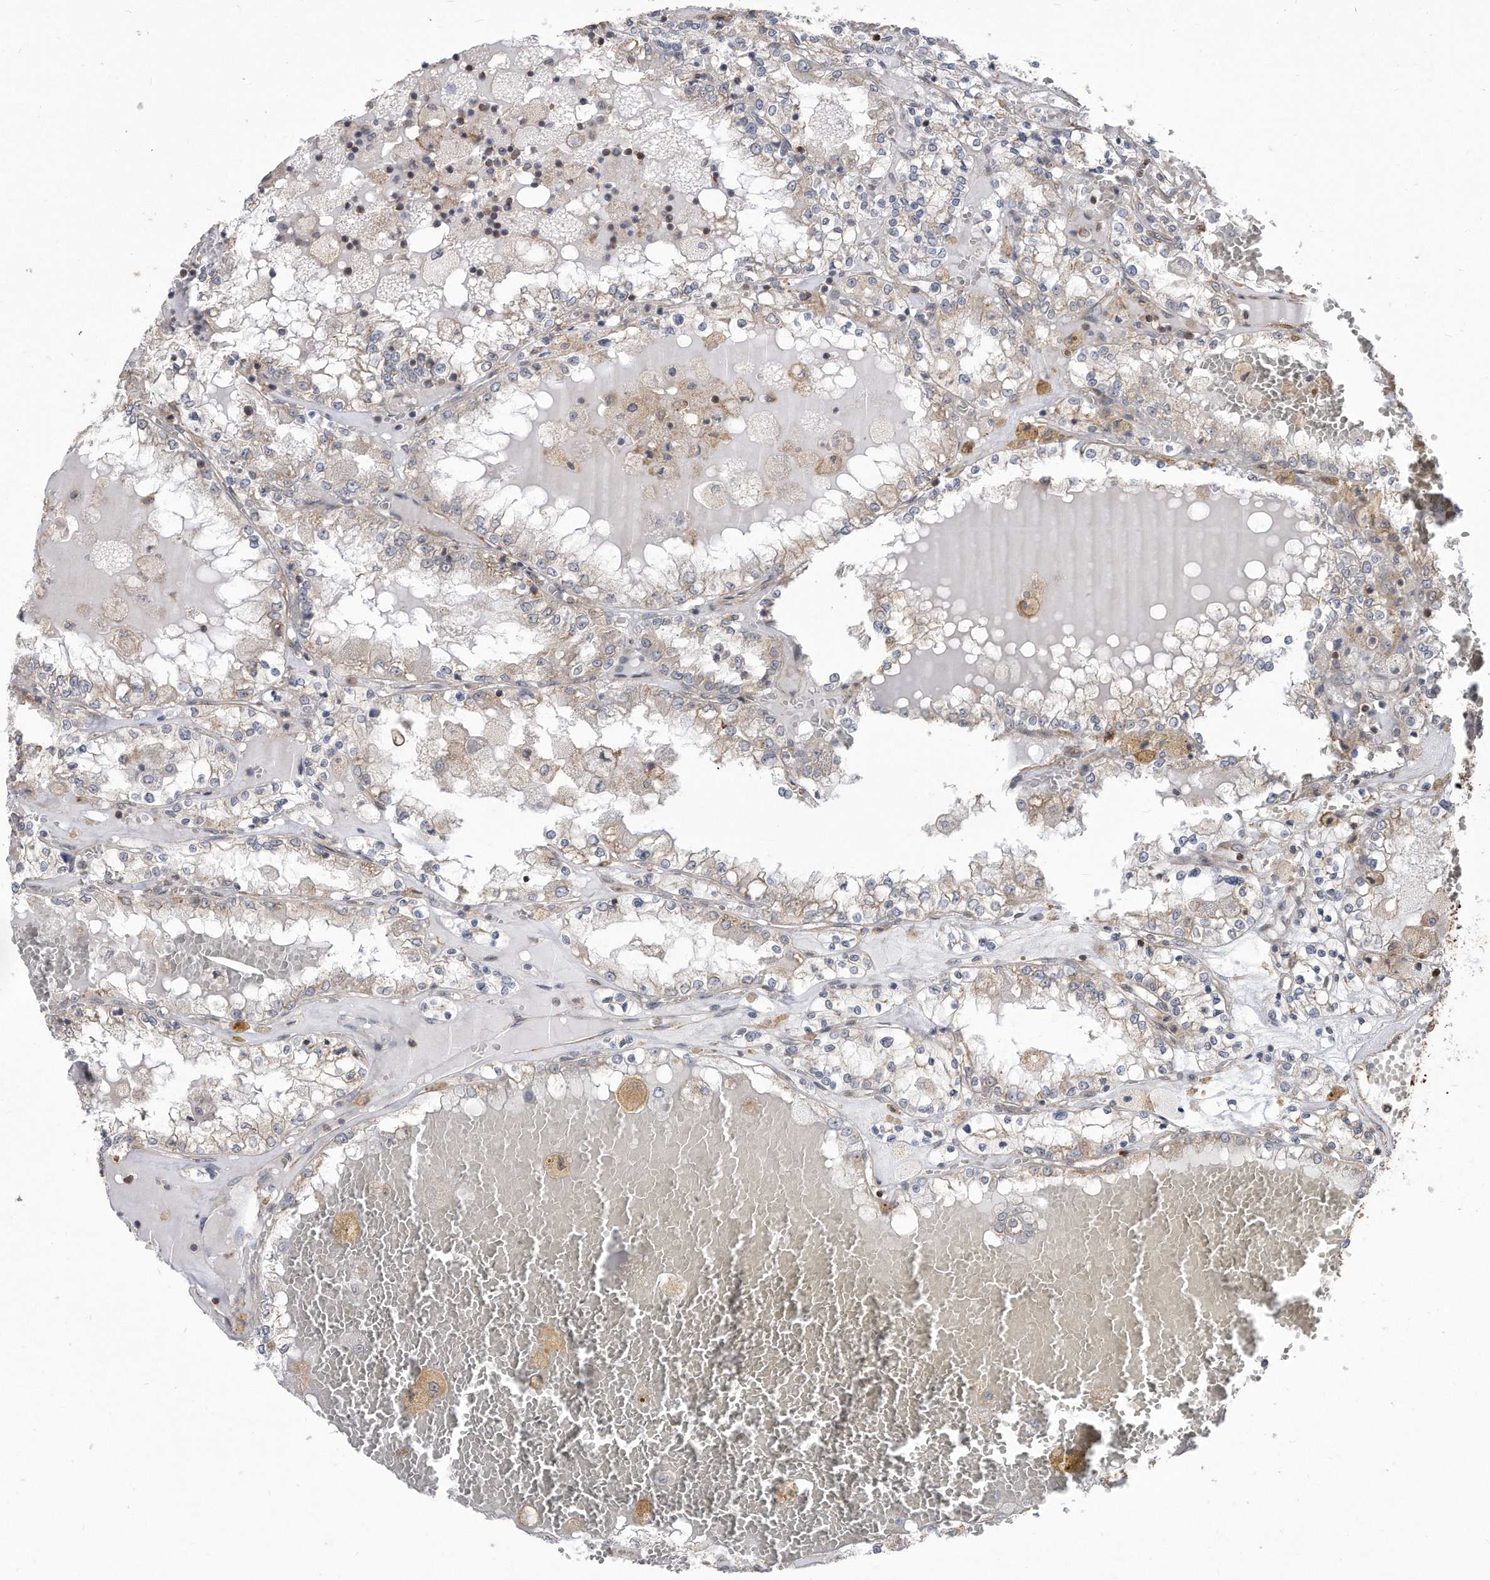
{"staining": {"intensity": "weak", "quantity": "<25%", "location": "cytoplasmic/membranous"}, "tissue": "renal cancer", "cell_type": "Tumor cells", "image_type": "cancer", "snomed": [{"axis": "morphology", "description": "Adenocarcinoma, NOS"}, {"axis": "topography", "description": "Kidney"}], "caption": "Immunohistochemical staining of human adenocarcinoma (renal) shows no significant expression in tumor cells.", "gene": "TCP1", "patient": {"sex": "female", "age": 56}}